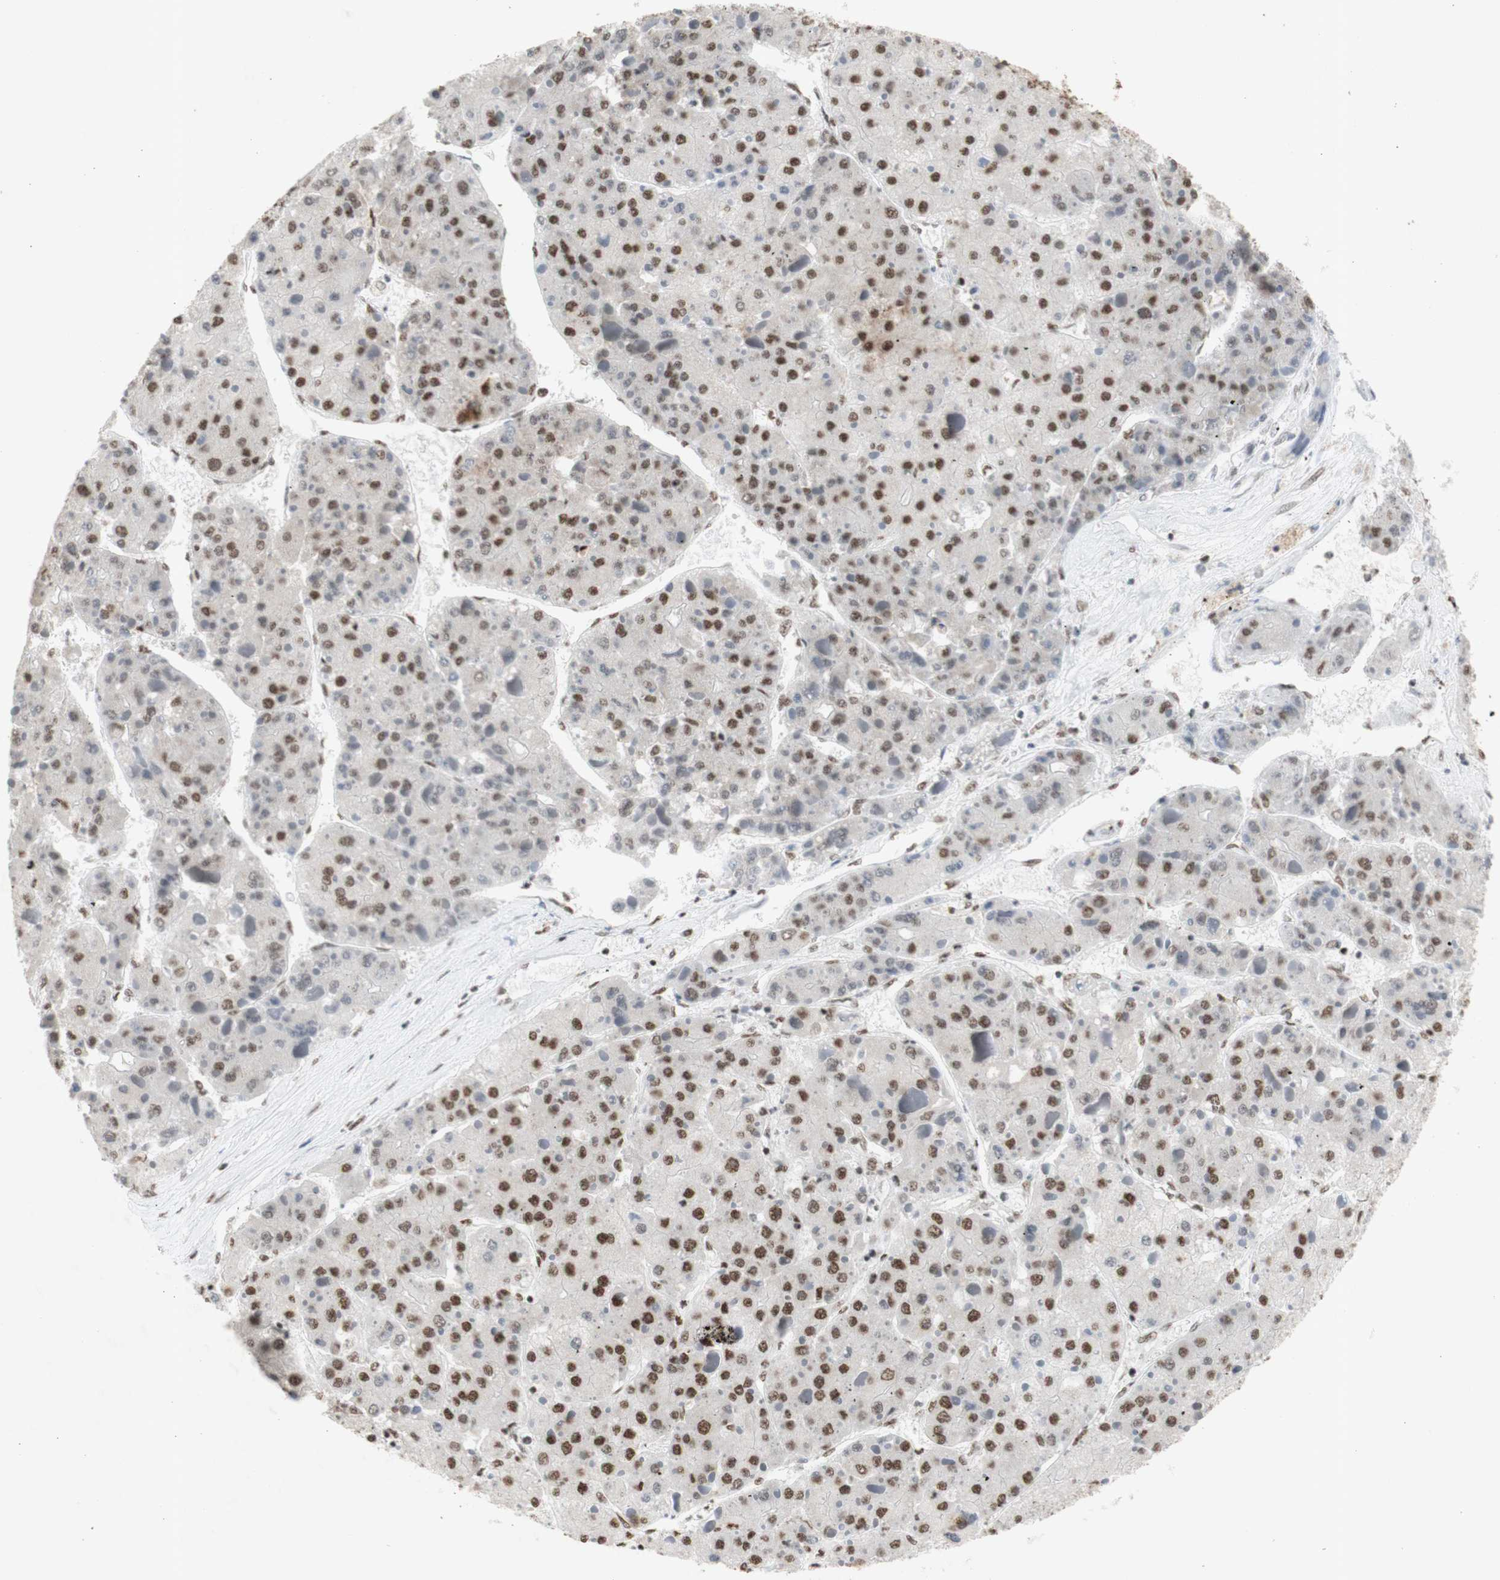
{"staining": {"intensity": "moderate", "quantity": "25%-75%", "location": "nuclear"}, "tissue": "liver cancer", "cell_type": "Tumor cells", "image_type": "cancer", "snomed": [{"axis": "morphology", "description": "Carcinoma, Hepatocellular, NOS"}, {"axis": "topography", "description": "Liver"}], "caption": "Moderate nuclear staining for a protein is present in approximately 25%-75% of tumor cells of hepatocellular carcinoma (liver) using IHC.", "gene": "SNRPB", "patient": {"sex": "female", "age": 73}}